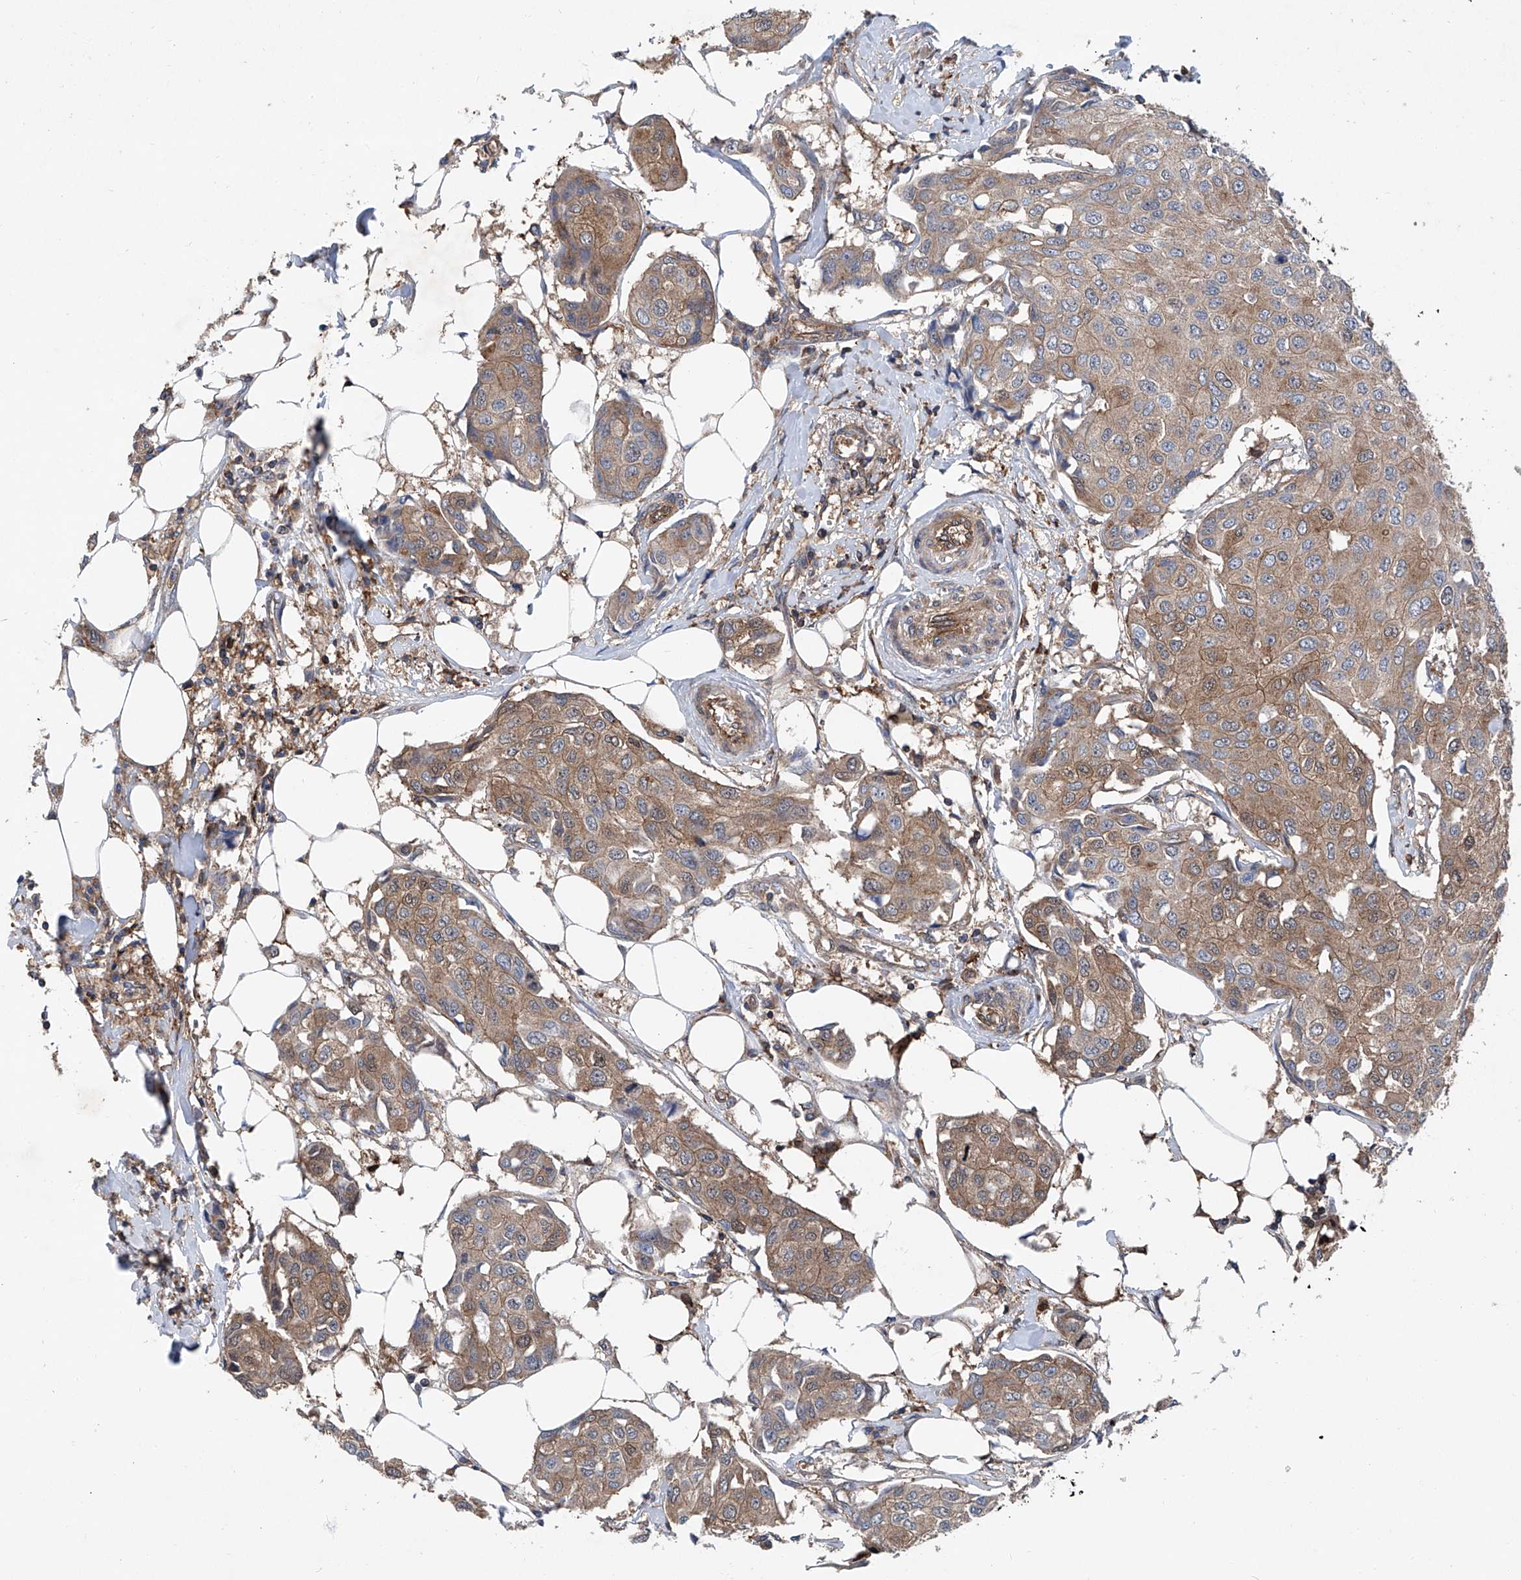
{"staining": {"intensity": "moderate", "quantity": ">75%", "location": "cytoplasmic/membranous"}, "tissue": "breast cancer", "cell_type": "Tumor cells", "image_type": "cancer", "snomed": [{"axis": "morphology", "description": "Duct carcinoma"}, {"axis": "topography", "description": "Breast"}], "caption": "Immunohistochemical staining of human breast infiltrating ductal carcinoma exhibits medium levels of moderate cytoplasmic/membranous expression in approximately >75% of tumor cells. (DAB IHC with brightfield microscopy, high magnification).", "gene": "SMAP1", "patient": {"sex": "female", "age": 80}}